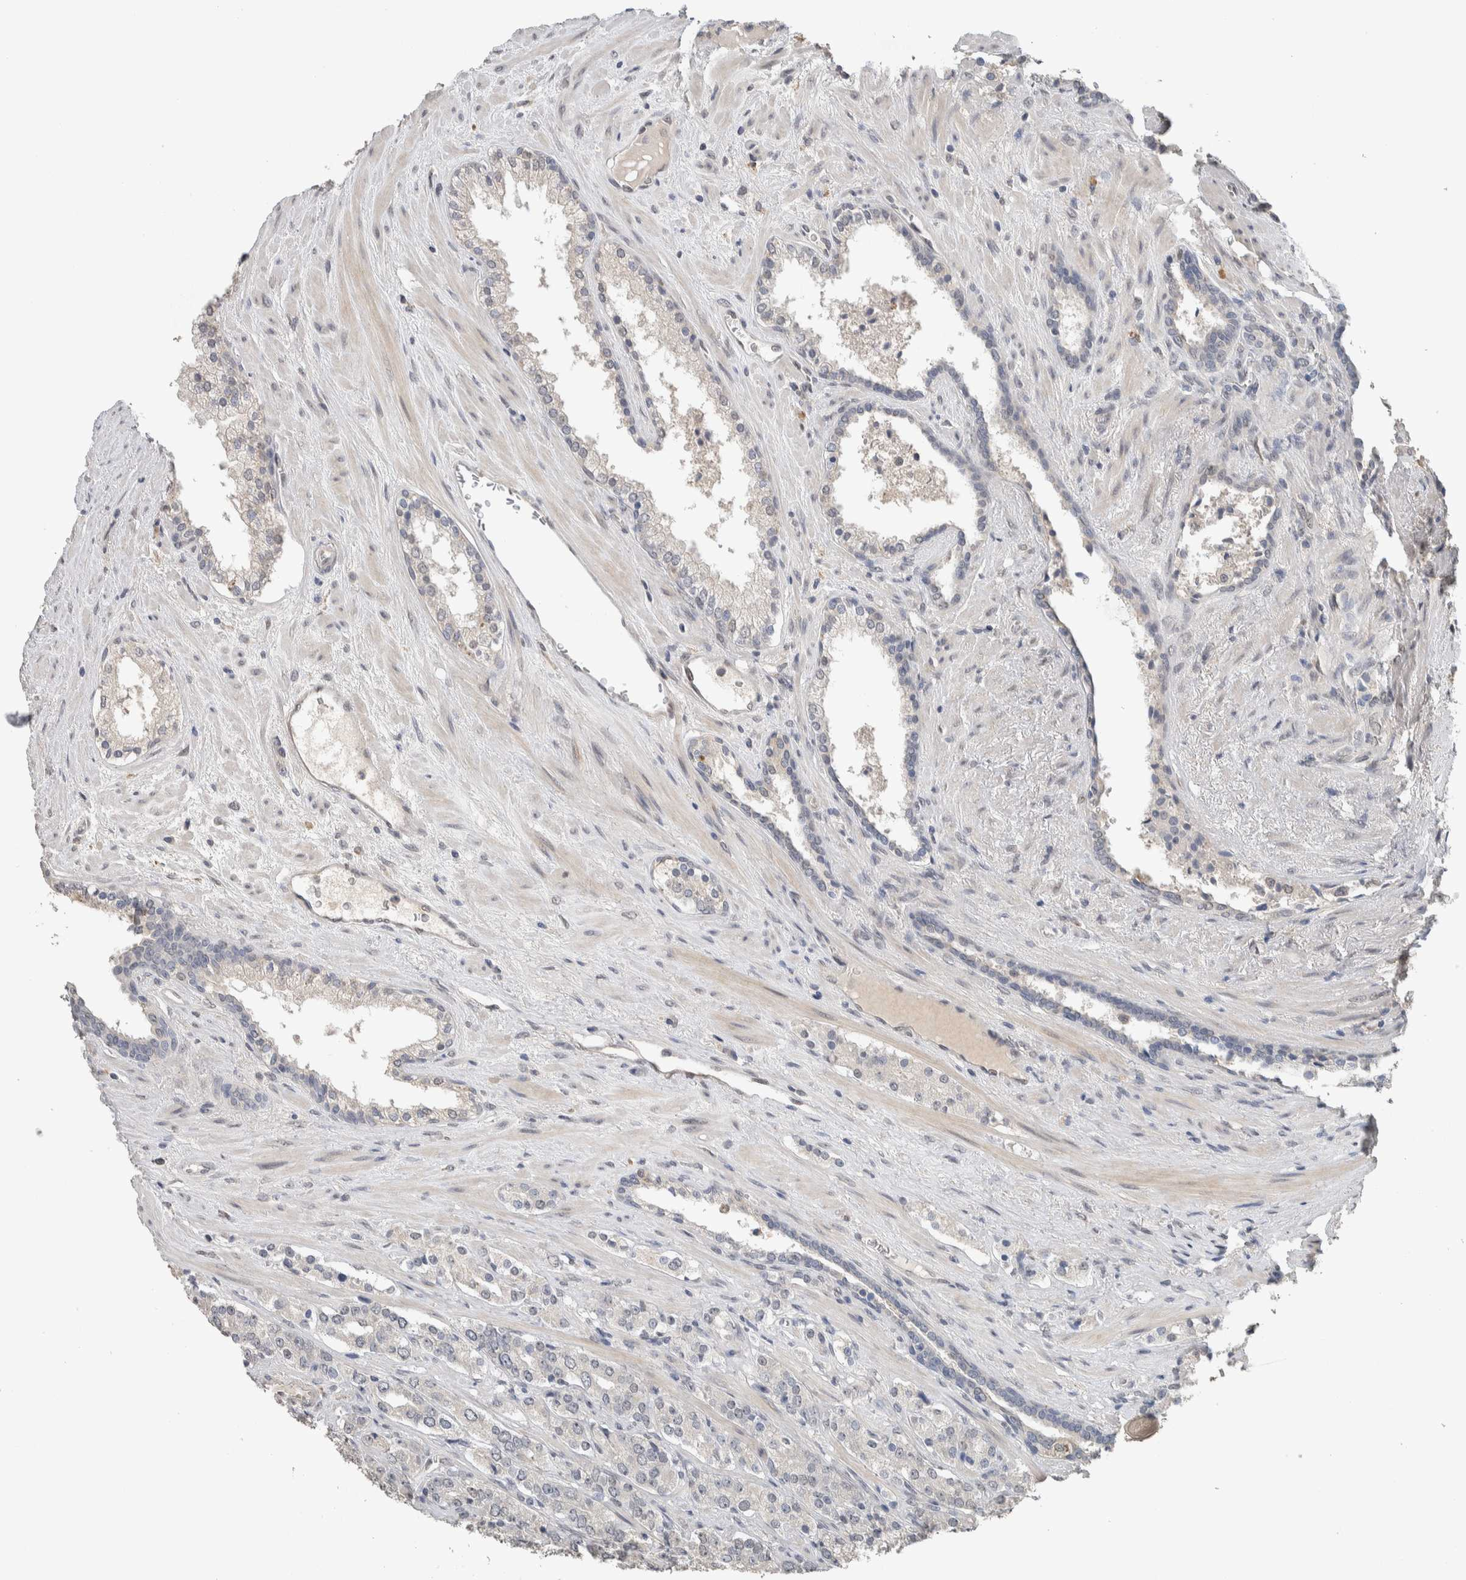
{"staining": {"intensity": "negative", "quantity": "none", "location": "none"}, "tissue": "prostate cancer", "cell_type": "Tumor cells", "image_type": "cancer", "snomed": [{"axis": "morphology", "description": "Adenocarcinoma, High grade"}, {"axis": "topography", "description": "Prostate"}], "caption": "Immunohistochemistry of prostate cancer (high-grade adenocarcinoma) demonstrates no staining in tumor cells.", "gene": "CYSRT1", "patient": {"sex": "male", "age": 71}}